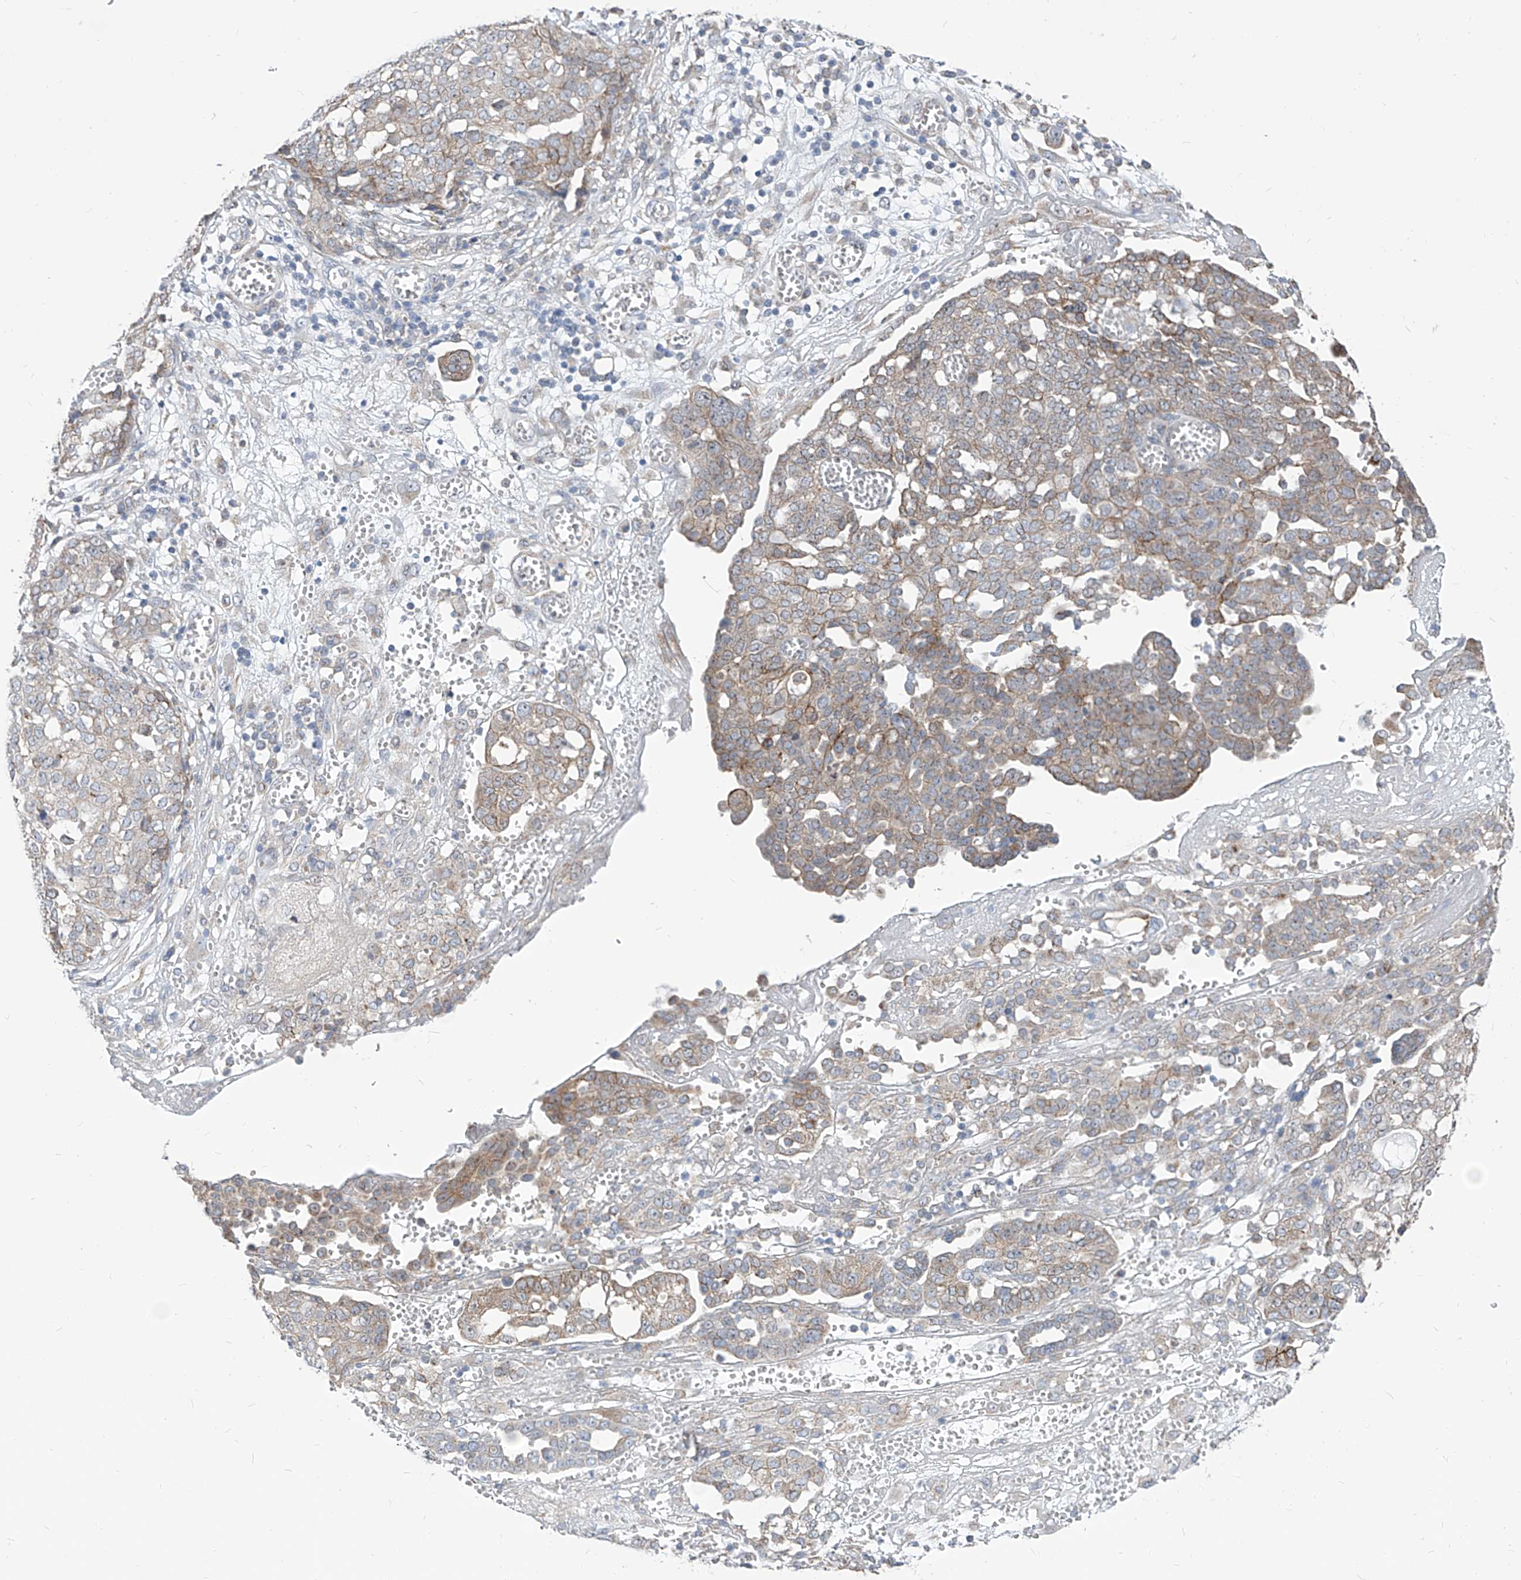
{"staining": {"intensity": "weak", "quantity": ">75%", "location": "cytoplasmic/membranous"}, "tissue": "ovarian cancer", "cell_type": "Tumor cells", "image_type": "cancer", "snomed": [{"axis": "morphology", "description": "Cystadenocarcinoma, serous, NOS"}, {"axis": "topography", "description": "Ovary"}], "caption": "Tumor cells demonstrate low levels of weak cytoplasmic/membranous staining in approximately >75% of cells in ovarian cancer (serous cystadenocarcinoma). (DAB IHC, brown staining for protein, blue staining for nuclei).", "gene": "AGPS", "patient": {"sex": "female", "age": 56}}